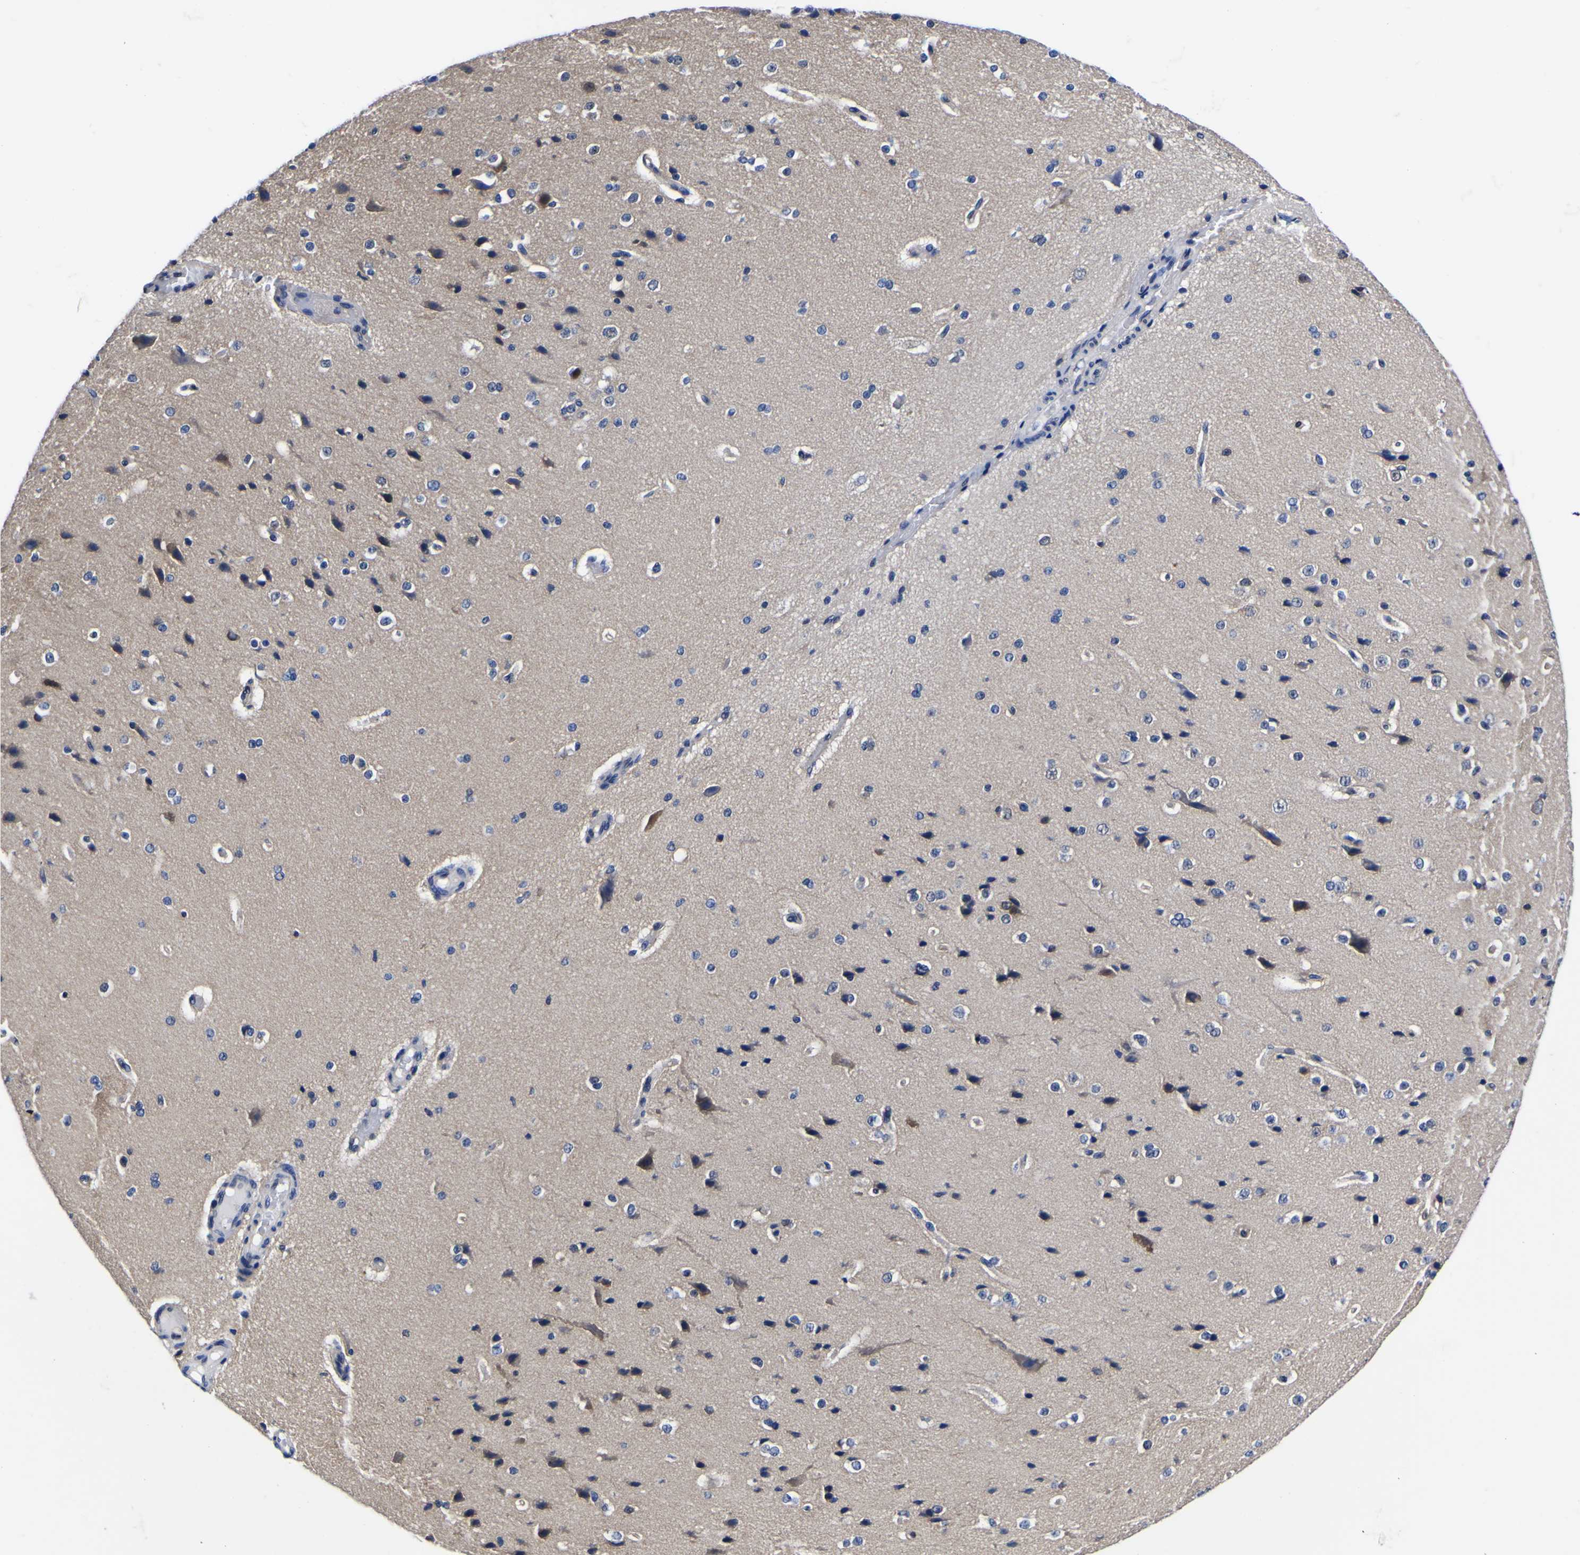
{"staining": {"intensity": "negative", "quantity": "none", "location": "none"}, "tissue": "cerebral cortex", "cell_type": "Endothelial cells", "image_type": "normal", "snomed": [{"axis": "morphology", "description": "Normal tissue, NOS"}, {"axis": "morphology", "description": "Developmental malformation"}, {"axis": "topography", "description": "Cerebral cortex"}], "caption": "High power microscopy image of an immunohistochemistry (IHC) histopathology image of normal cerebral cortex, revealing no significant expression in endothelial cells.", "gene": "FAM110B", "patient": {"sex": "female", "age": 30}}